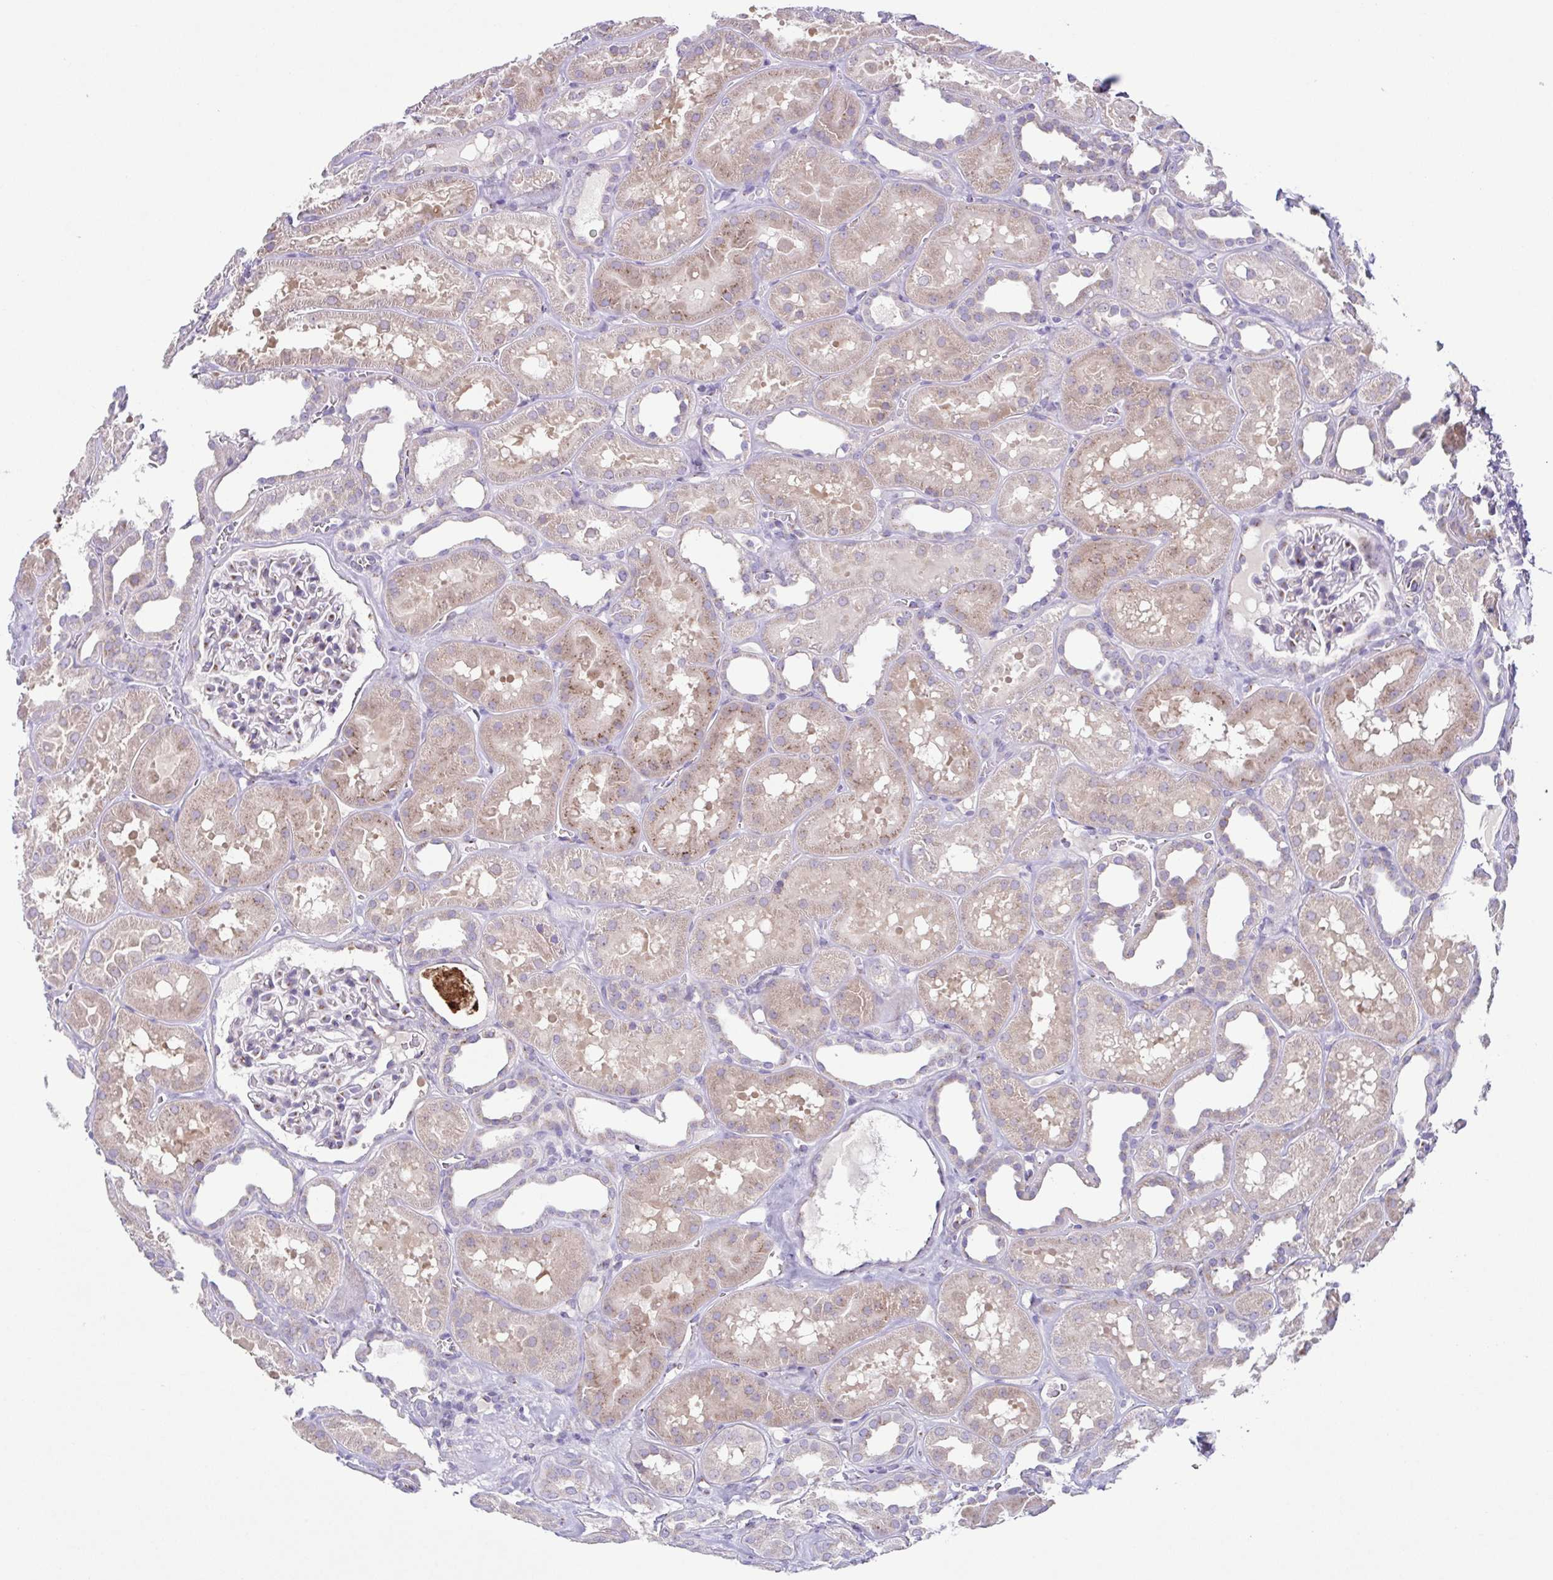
{"staining": {"intensity": "moderate", "quantity": "<25%", "location": "cytoplasmic/membranous"}, "tissue": "kidney", "cell_type": "Cells in glomeruli", "image_type": "normal", "snomed": [{"axis": "morphology", "description": "Normal tissue, NOS"}, {"axis": "topography", "description": "Kidney"}], "caption": "Benign kidney demonstrates moderate cytoplasmic/membranous staining in about <25% of cells in glomeruli, visualized by immunohistochemistry.", "gene": "COL17A1", "patient": {"sex": "female", "age": 41}}